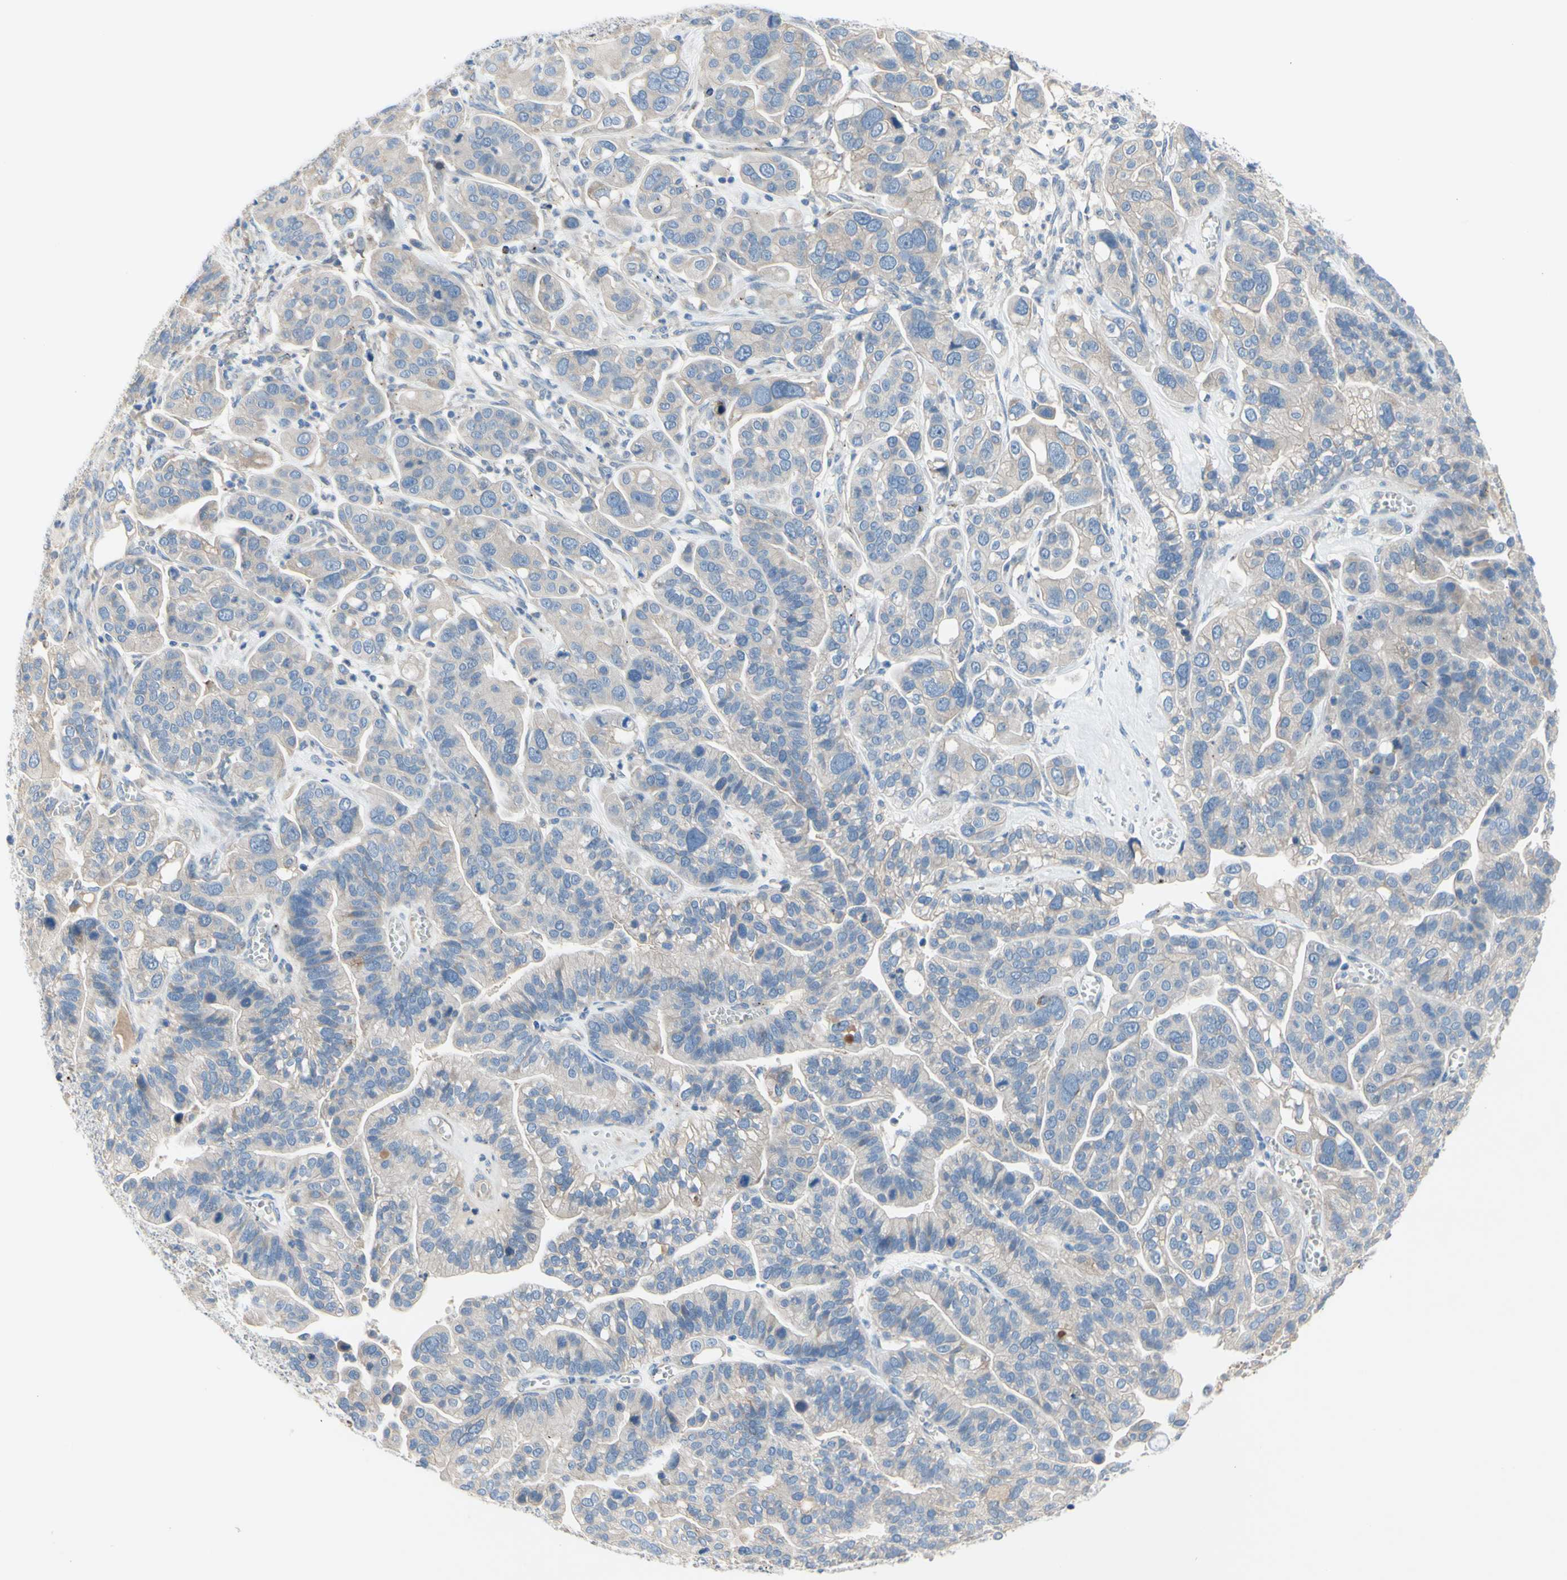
{"staining": {"intensity": "weak", "quantity": "<25%", "location": "cytoplasmic/membranous"}, "tissue": "ovarian cancer", "cell_type": "Tumor cells", "image_type": "cancer", "snomed": [{"axis": "morphology", "description": "Cystadenocarcinoma, serous, NOS"}, {"axis": "topography", "description": "Ovary"}], "caption": "This is an immunohistochemistry (IHC) micrograph of human ovarian serous cystadenocarcinoma. There is no staining in tumor cells.", "gene": "TMEM59L", "patient": {"sex": "female", "age": 56}}